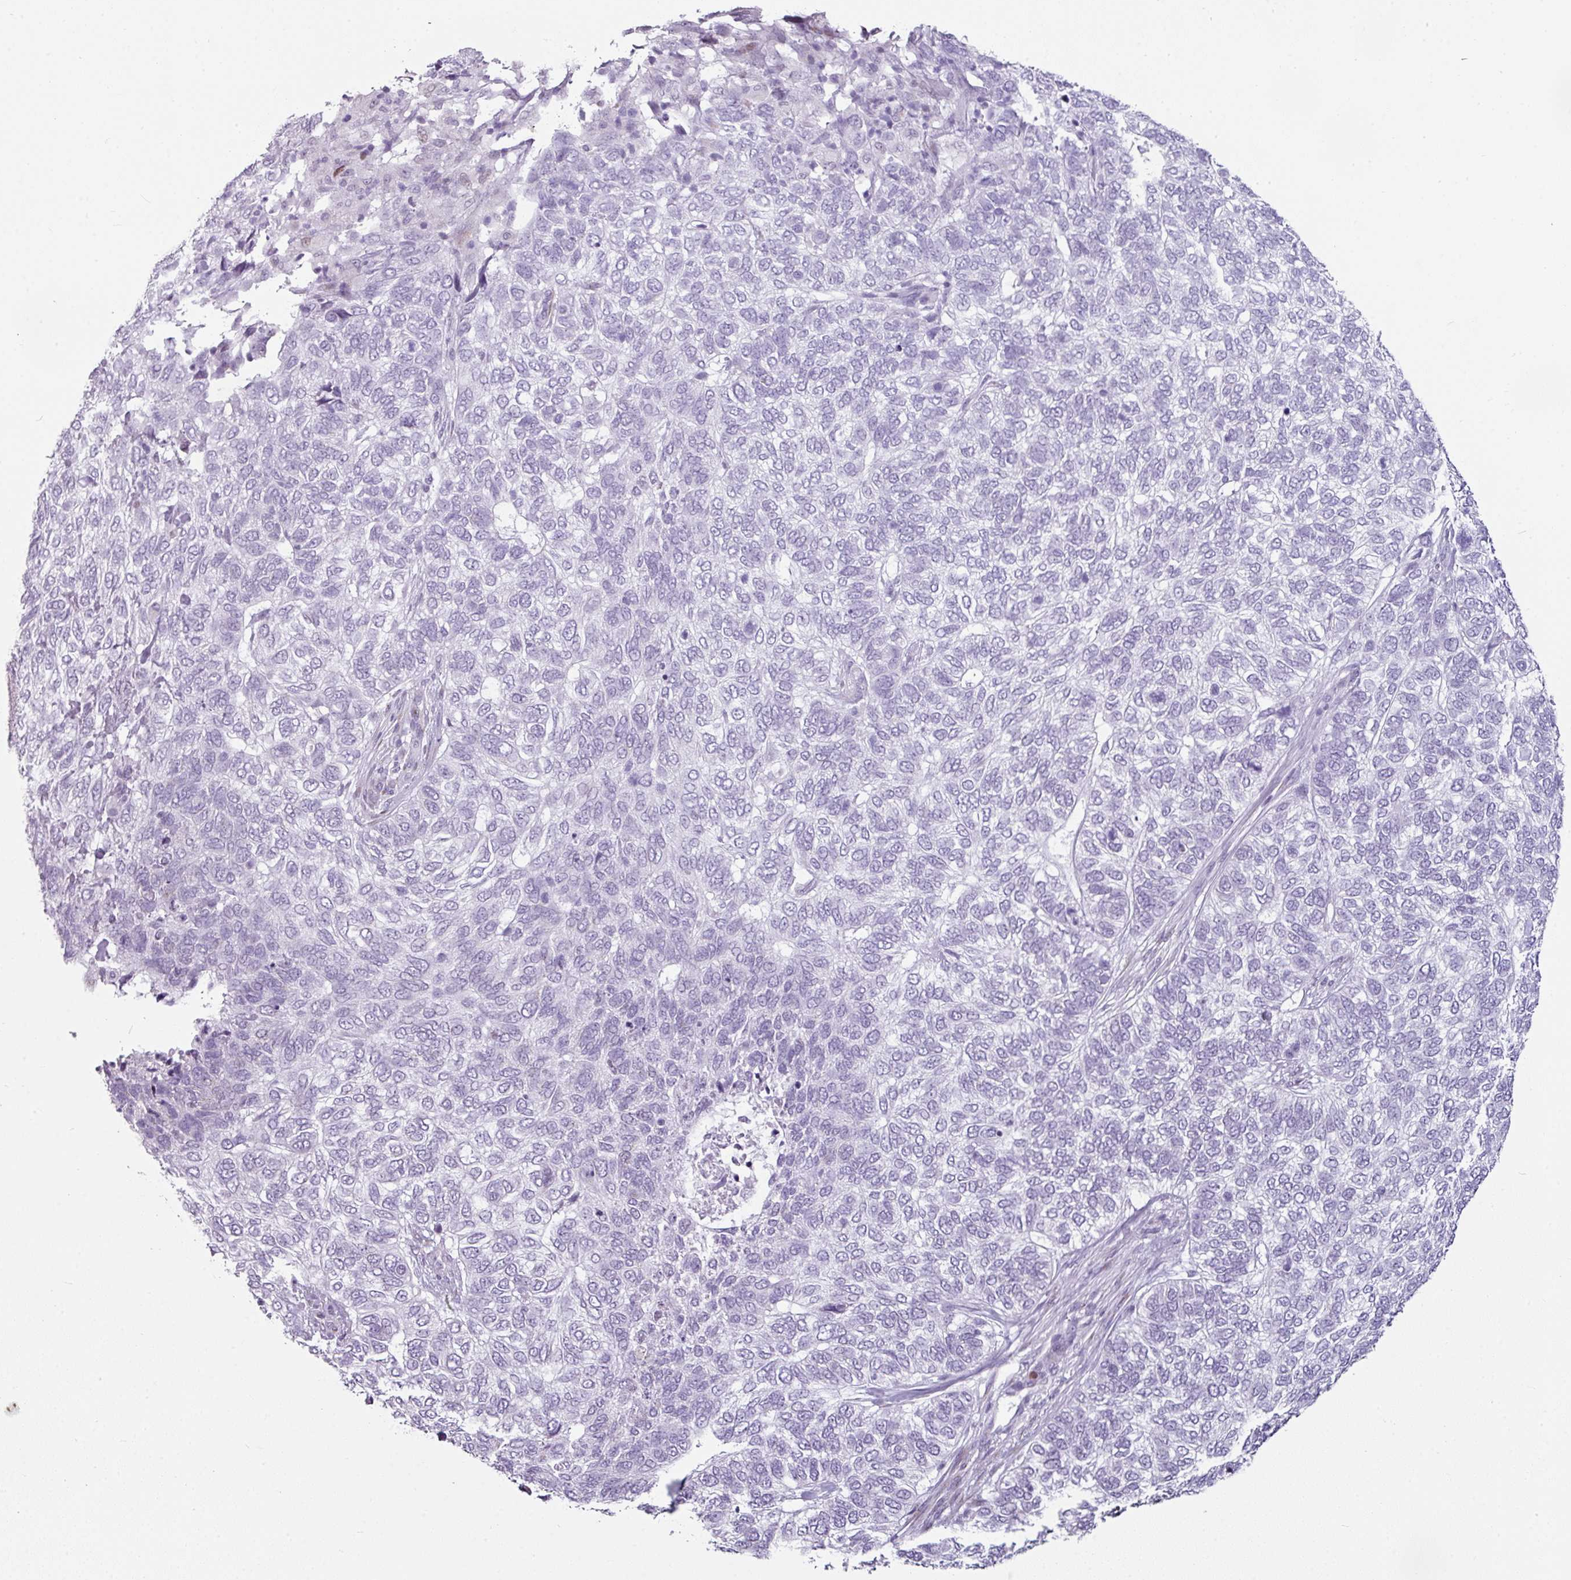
{"staining": {"intensity": "negative", "quantity": "none", "location": "none"}, "tissue": "skin cancer", "cell_type": "Tumor cells", "image_type": "cancer", "snomed": [{"axis": "morphology", "description": "Basal cell carcinoma"}, {"axis": "topography", "description": "Skin"}], "caption": "Immunohistochemistry histopathology image of neoplastic tissue: human basal cell carcinoma (skin) stained with DAB reveals no significant protein staining in tumor cells.", "gene": "SYT8", "patient": {"sex": "female", "age": 65}}